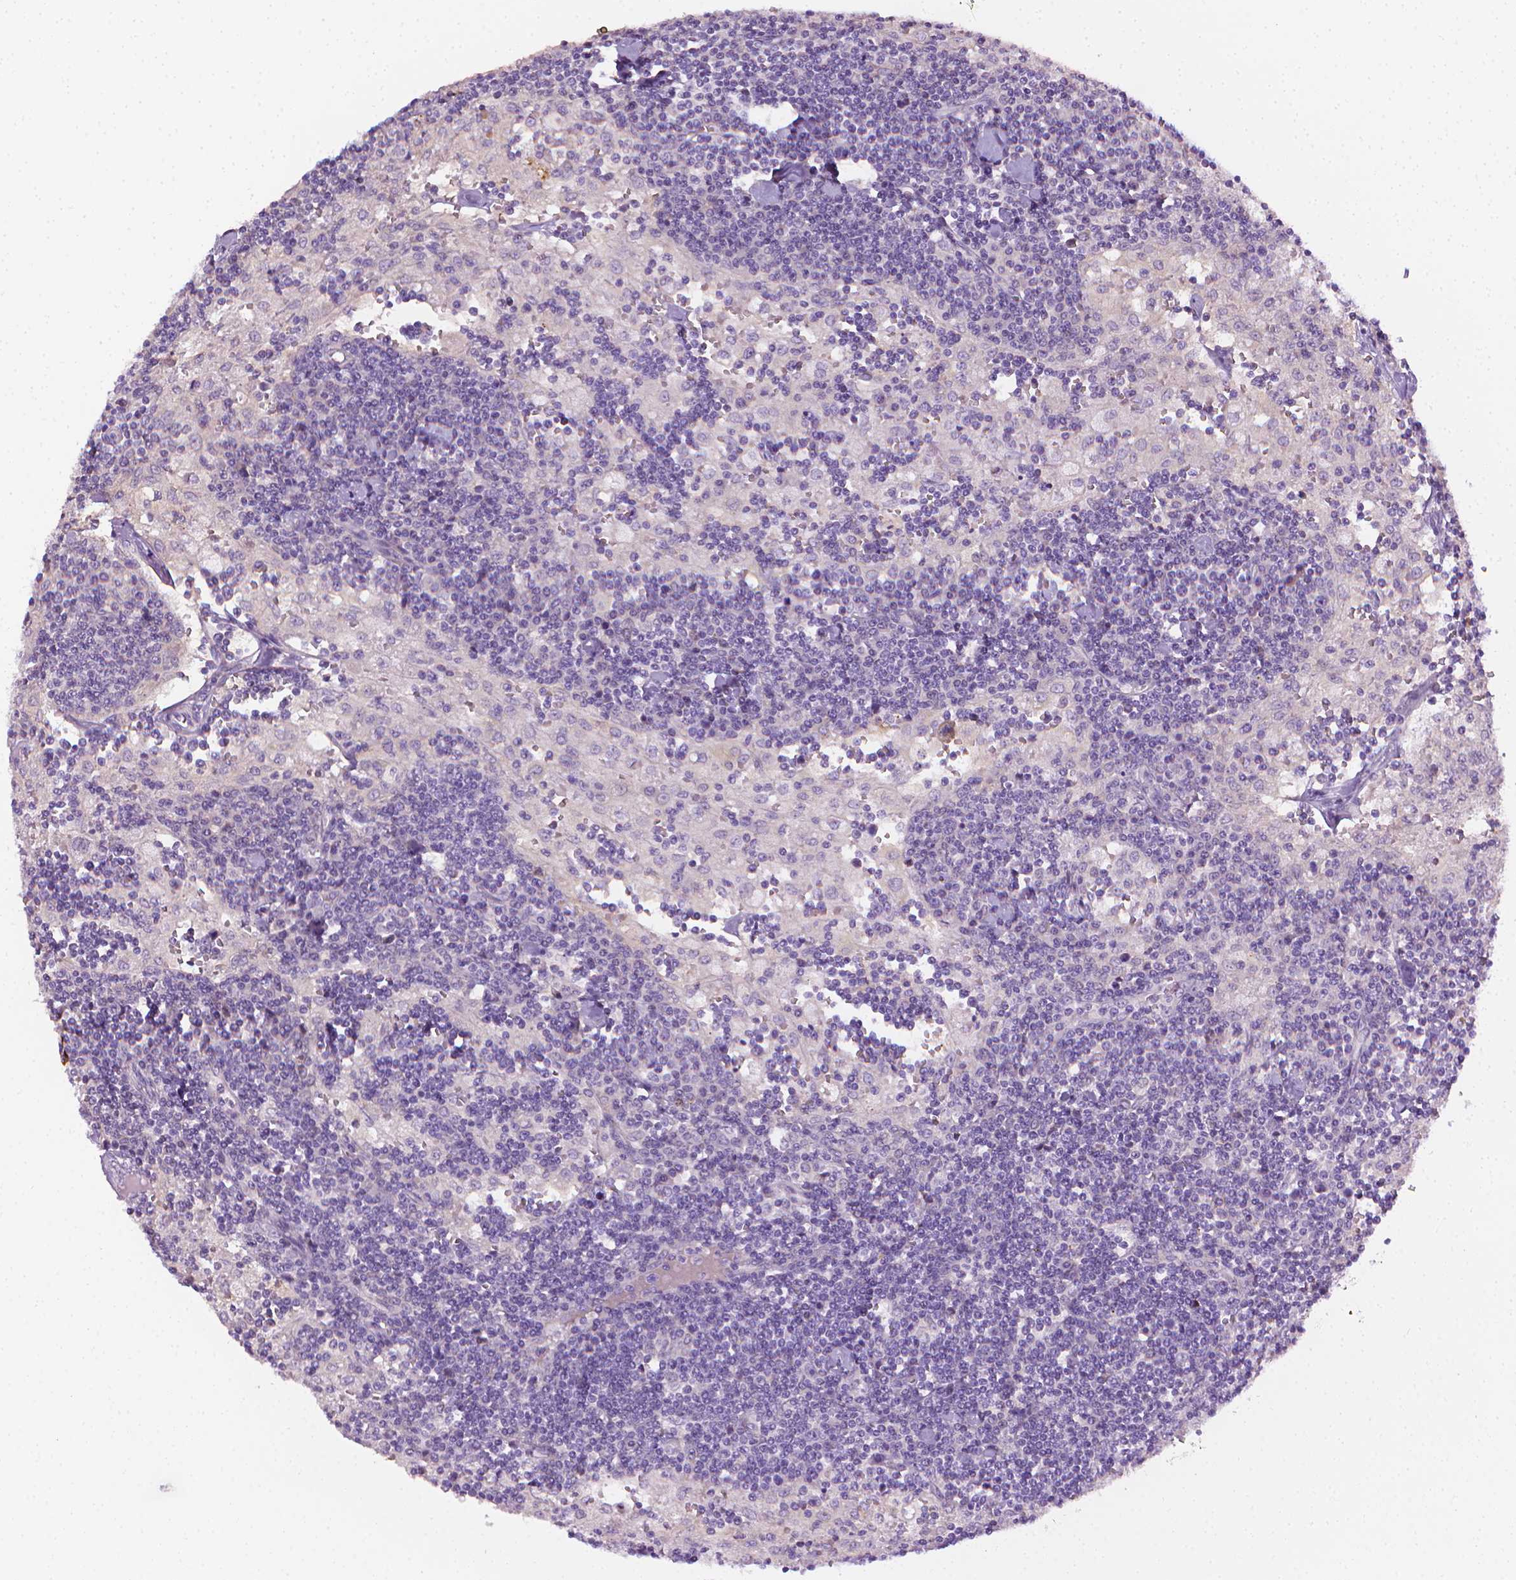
{"staining": {"intensity": "negative", "quantity": "none", "location": "none"}, "tissue": "lymph node", "cell_type": "Non-germinal center cells", "image_type": "normal", "snomed": [{"axis": "morphology", "description": "Normal tissue, NOS"}, {"axis": "topography", "description": "Lymph node"}], "caption": "An IHC photomicrograph of unremarkable lymph node is shown. There is no staining in non-germinal center cells of lymph node. (DAB (3,3'-diaminobenzidine) immunohistochemistry (IHC), high magnification).", "gene": "MCOLN3", "patient": {"sex": "male", "age": 55}}